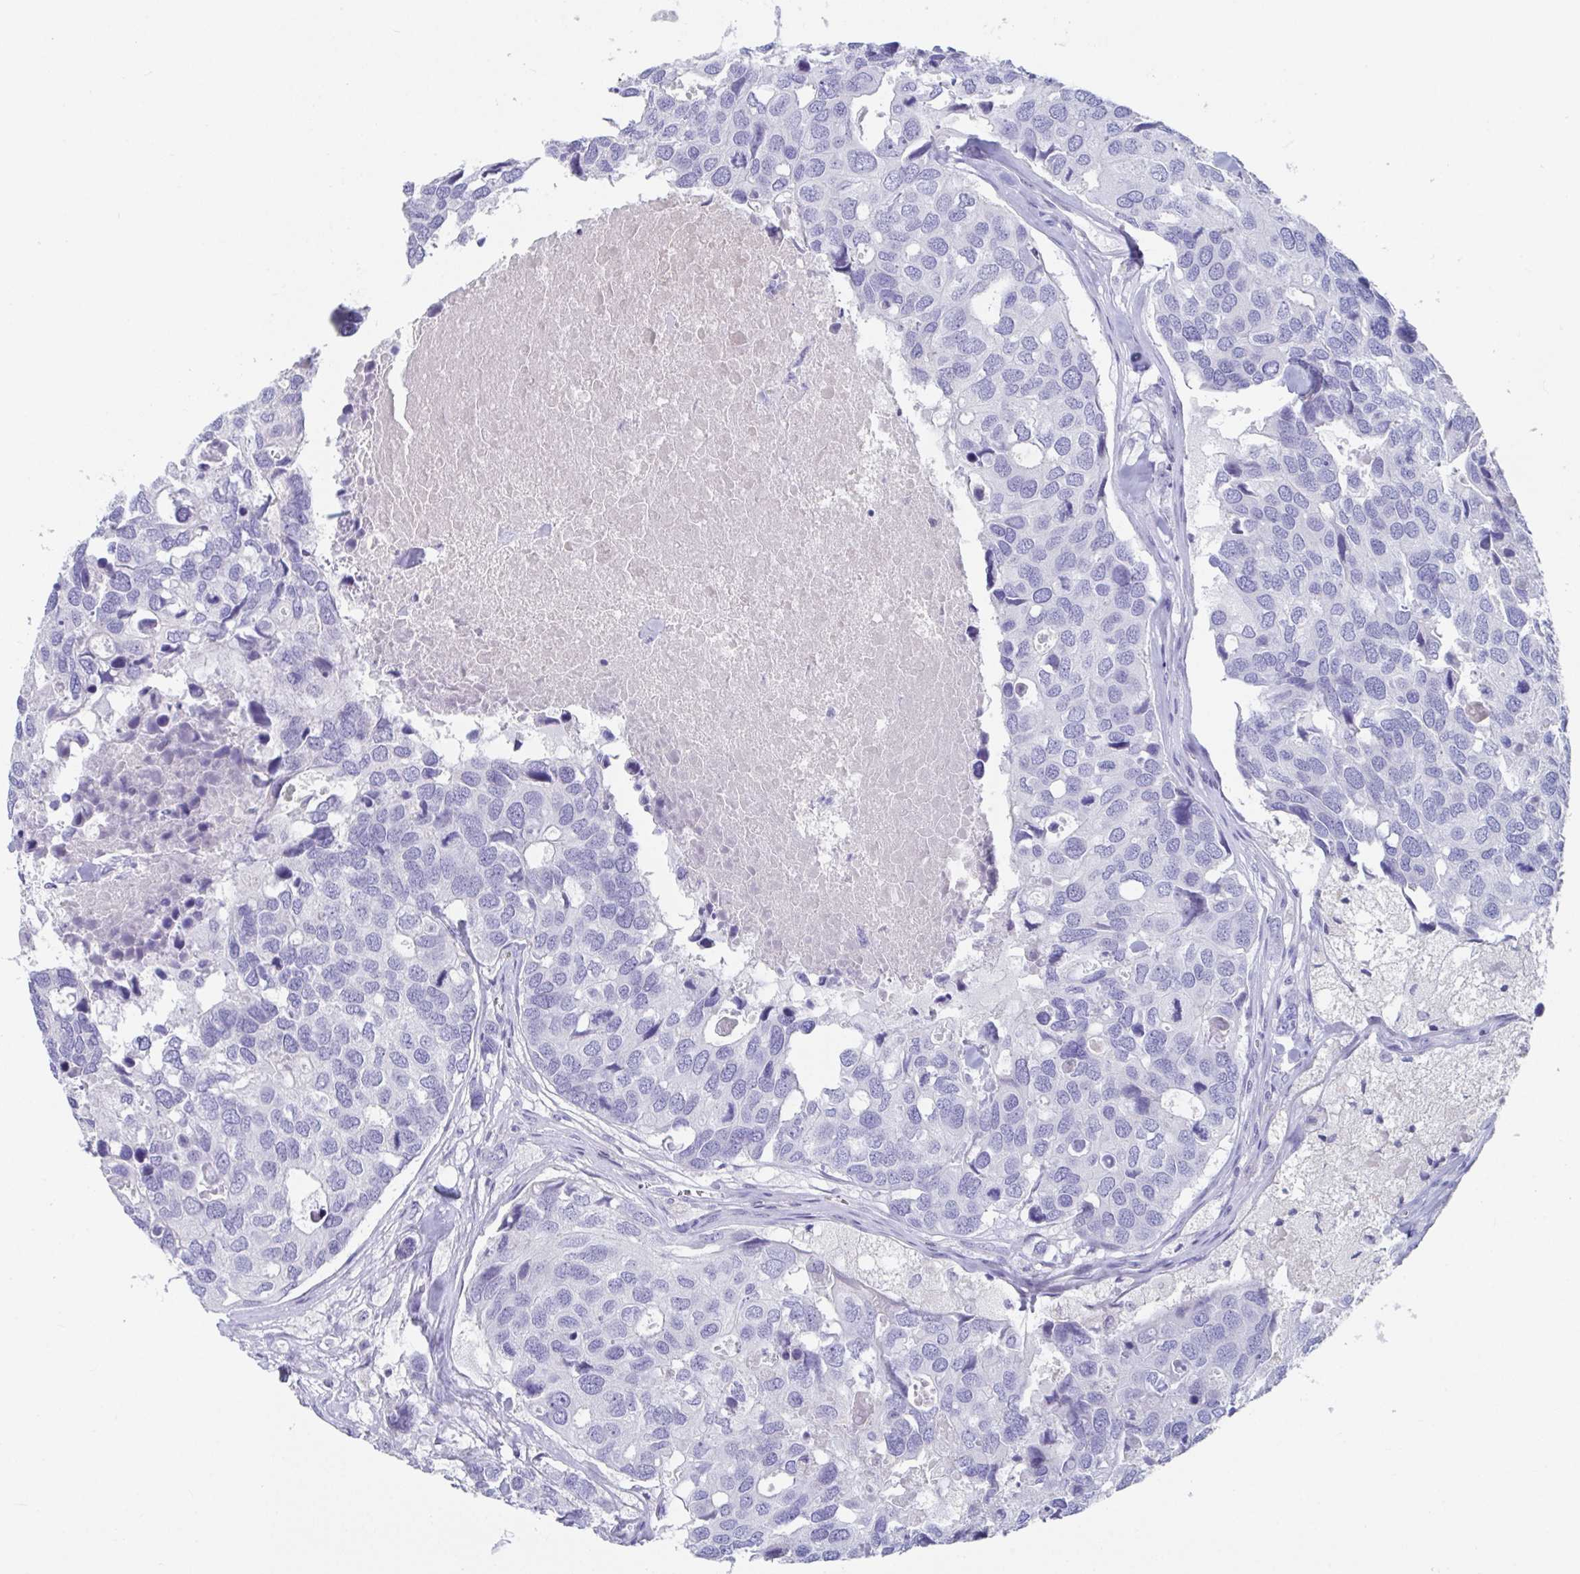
{"staining": {"intensity": "negative", "quantity": "none", "location": "none"}, "tissue": "breast cancer", "cell_type": "Tumor cells", "image_type": "cancer", "snomed": [{"axis": "morphology", "description": "Duct carcinoma"}, {"axis": "topography", "description": "Breast"}], "caption": "IHC of breast intraductal carcinoma shows no staining in tumor cells. (Brightfield microscopy of DAB (3,3'-diaminobenzidine) IHC at high magnification).", "gene": "PLA2G1B", "patient": {"sex": "female", "age": 83}}